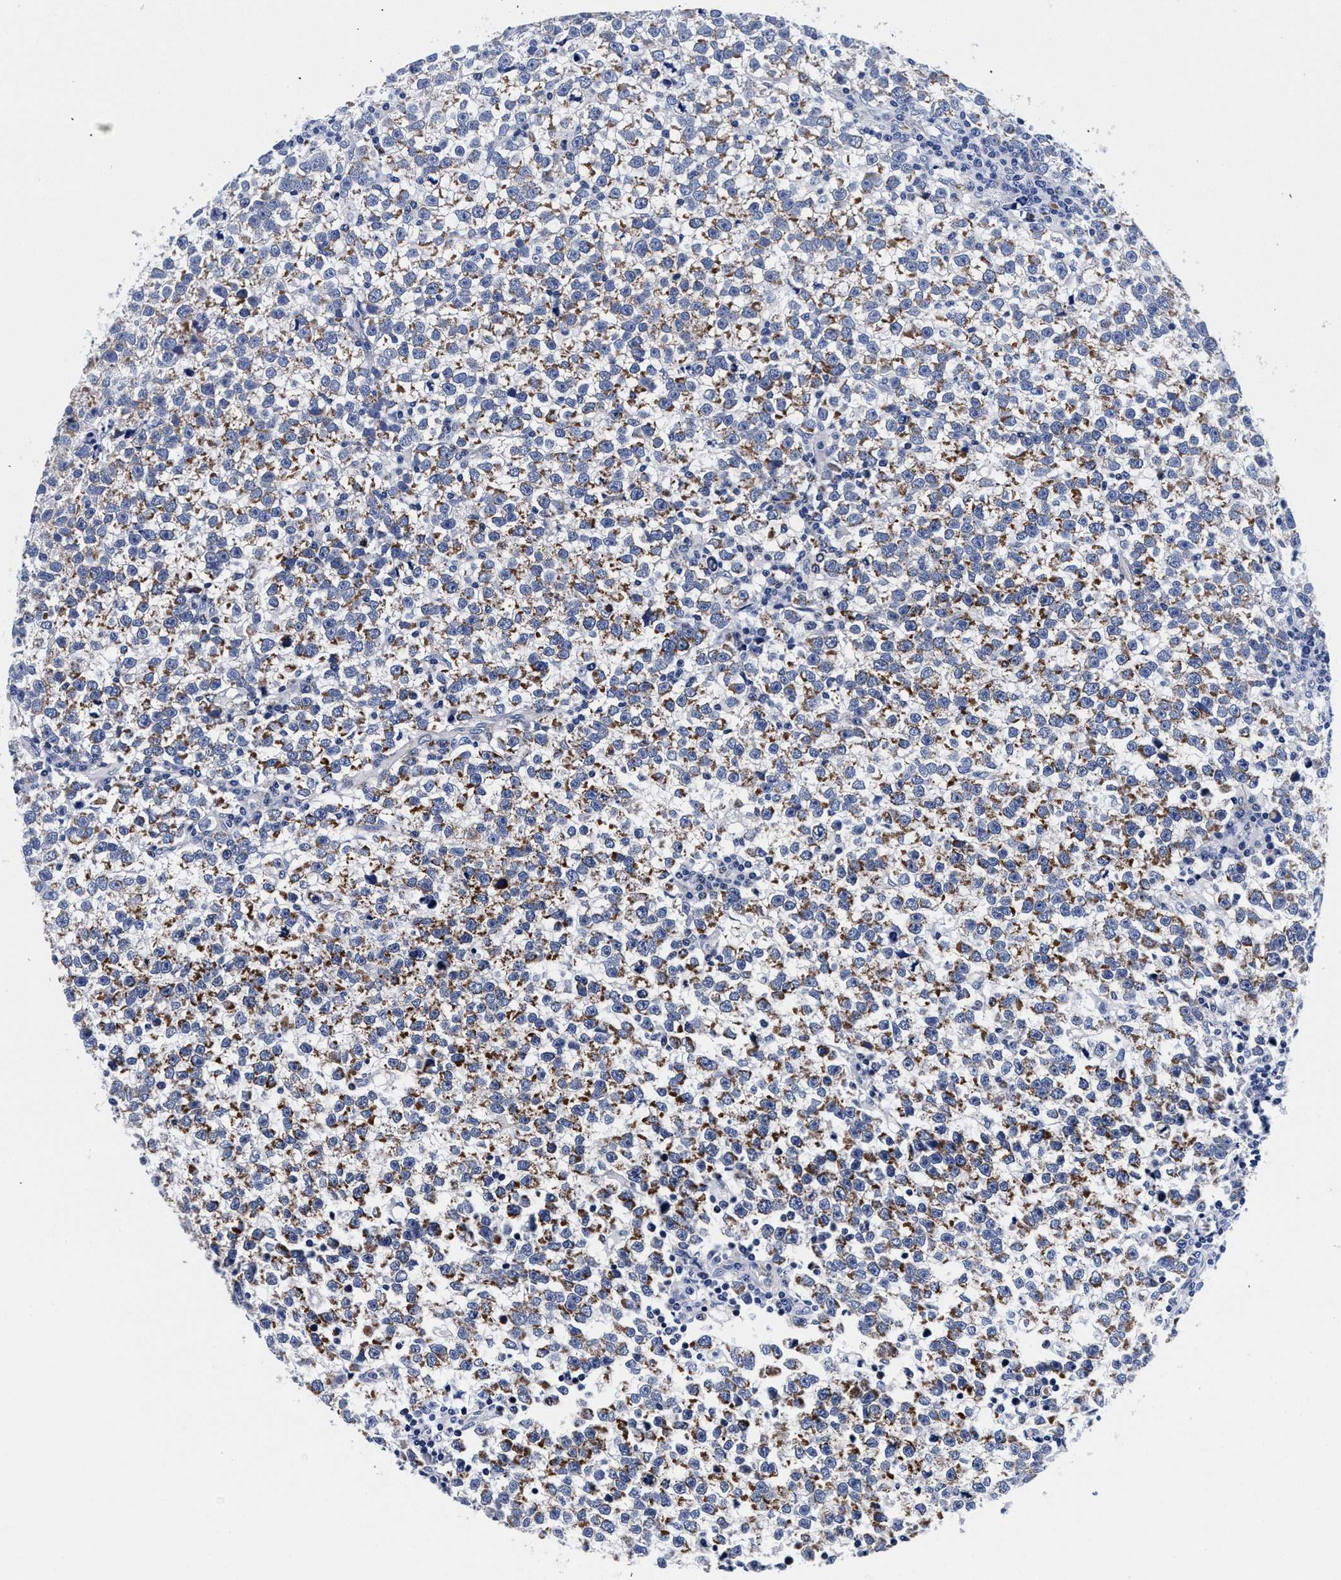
{"staining": {"intensity": "strong", "quantity": ">75%", "location": "cytoplasmic/membranous"}, "tissue": "testis cancer", "cell_type": "Tumor cells", "image_type": "cancer", "snomed": [{"axis": "morphology", "description": "Normal tissue, NOS"}, {"axis": "morphology", "description": "Seminoma, NOS"}, {"axis": "topography", "description": "Testis"}], "caption": "Tumor cells display high levels of strong cytoplasmic/membranous positivity in approximately >75% of cells in human testis cancer. (DAB (3,3'-diaminobenzidine) = brown stain, brightfield microscopy at high magnification).", "gene": "RAB3B", "patient": {"sex": "male", "age": 43}}